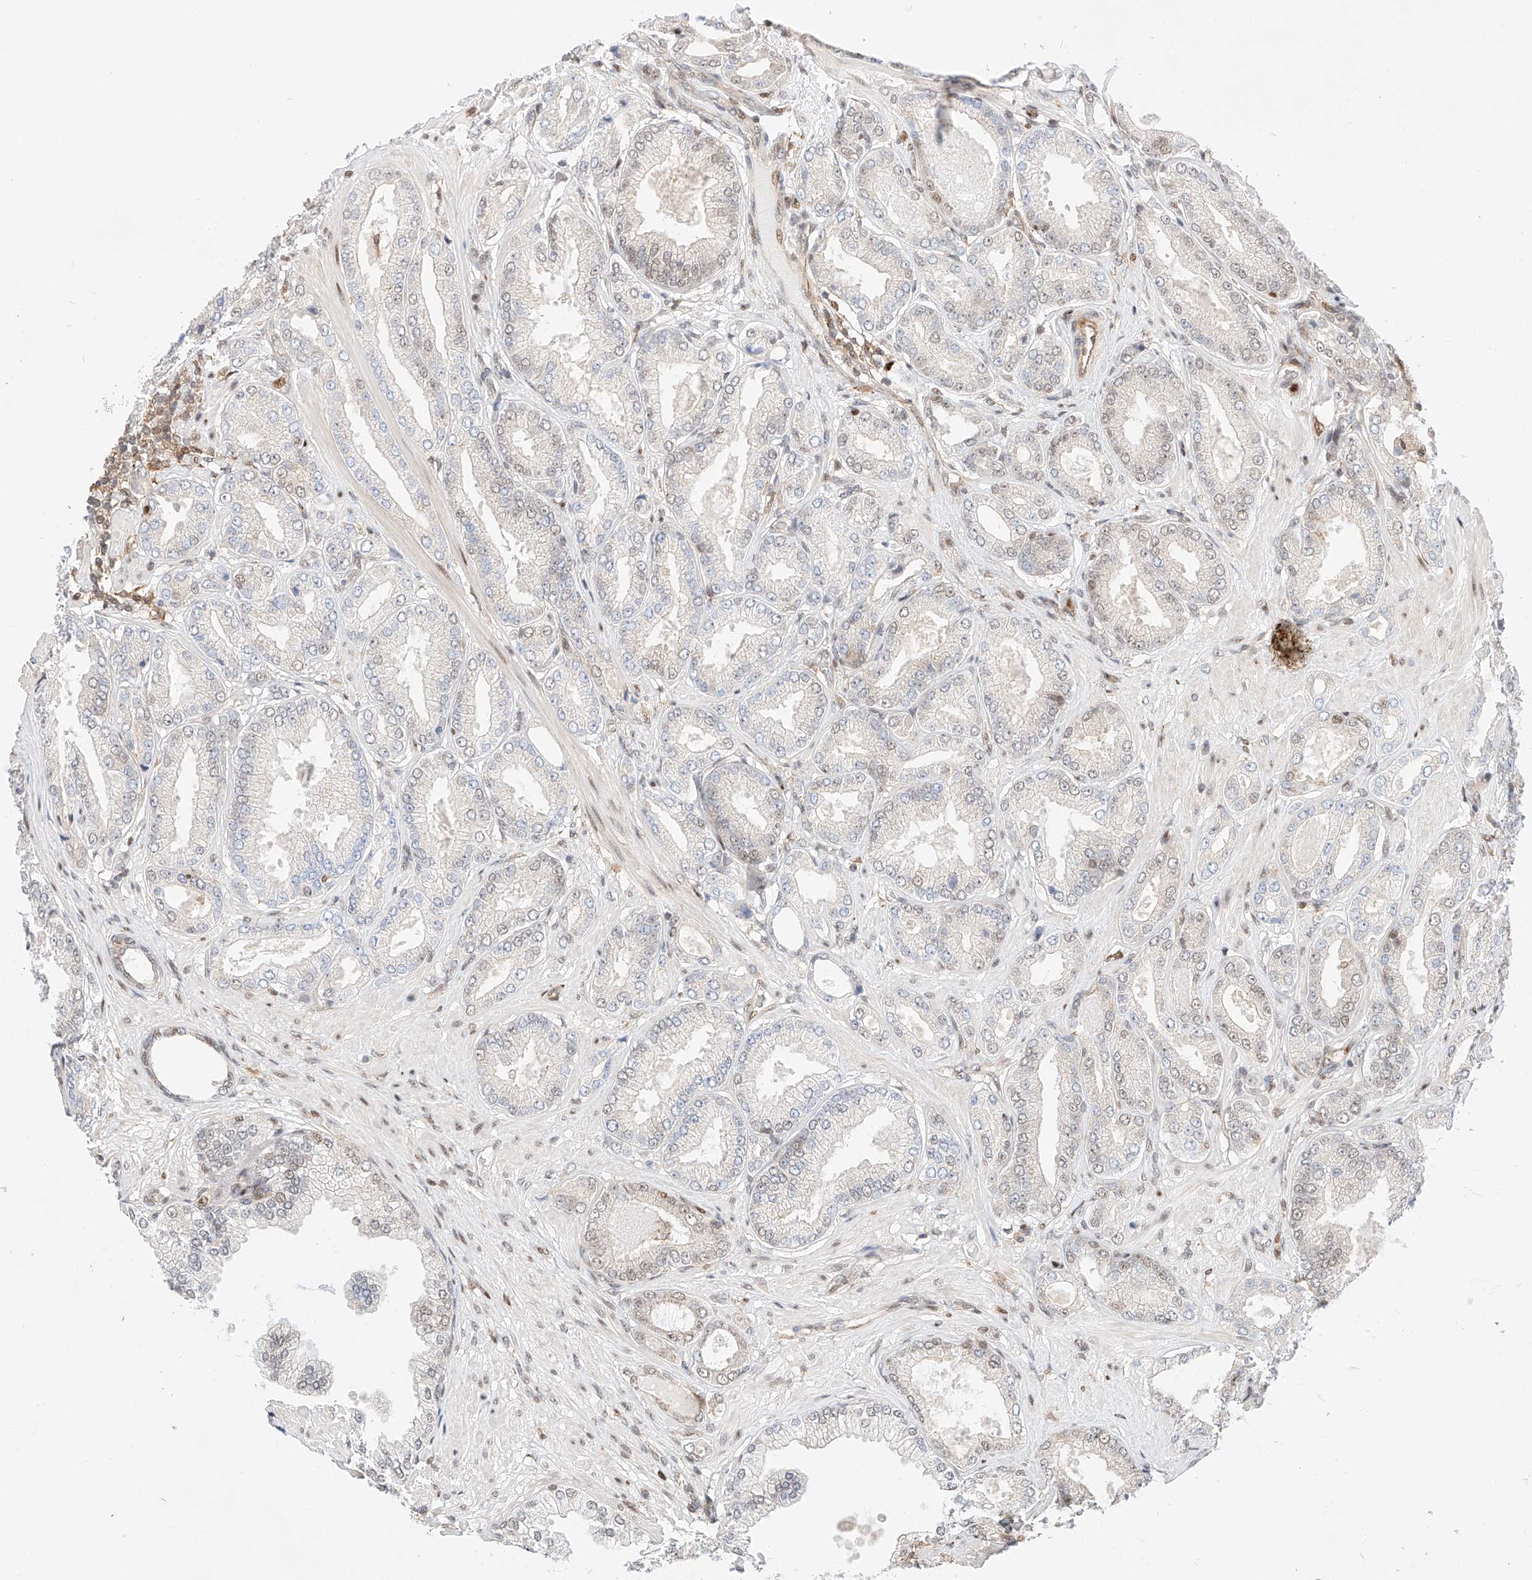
{"staining": {"intensity": "weak", "quantity": "<25%", "location": "nuclear"}, "tissue": "prostate cancer", "cell_type": "Tumor cells", "image_type": "cancer", "snomed": [{"axis": "morphology", "description": "Adenocarcinoma, Low grade"}, {"axis": "topography", "description": "Prostate"}], "caption": "Micrograph shows no protein positivity in tumor cells of prostate adenocarcinoma (low-grade) tissue.", "gene": "HDAC9", "patient": {"sex": "male", "age": 63}}